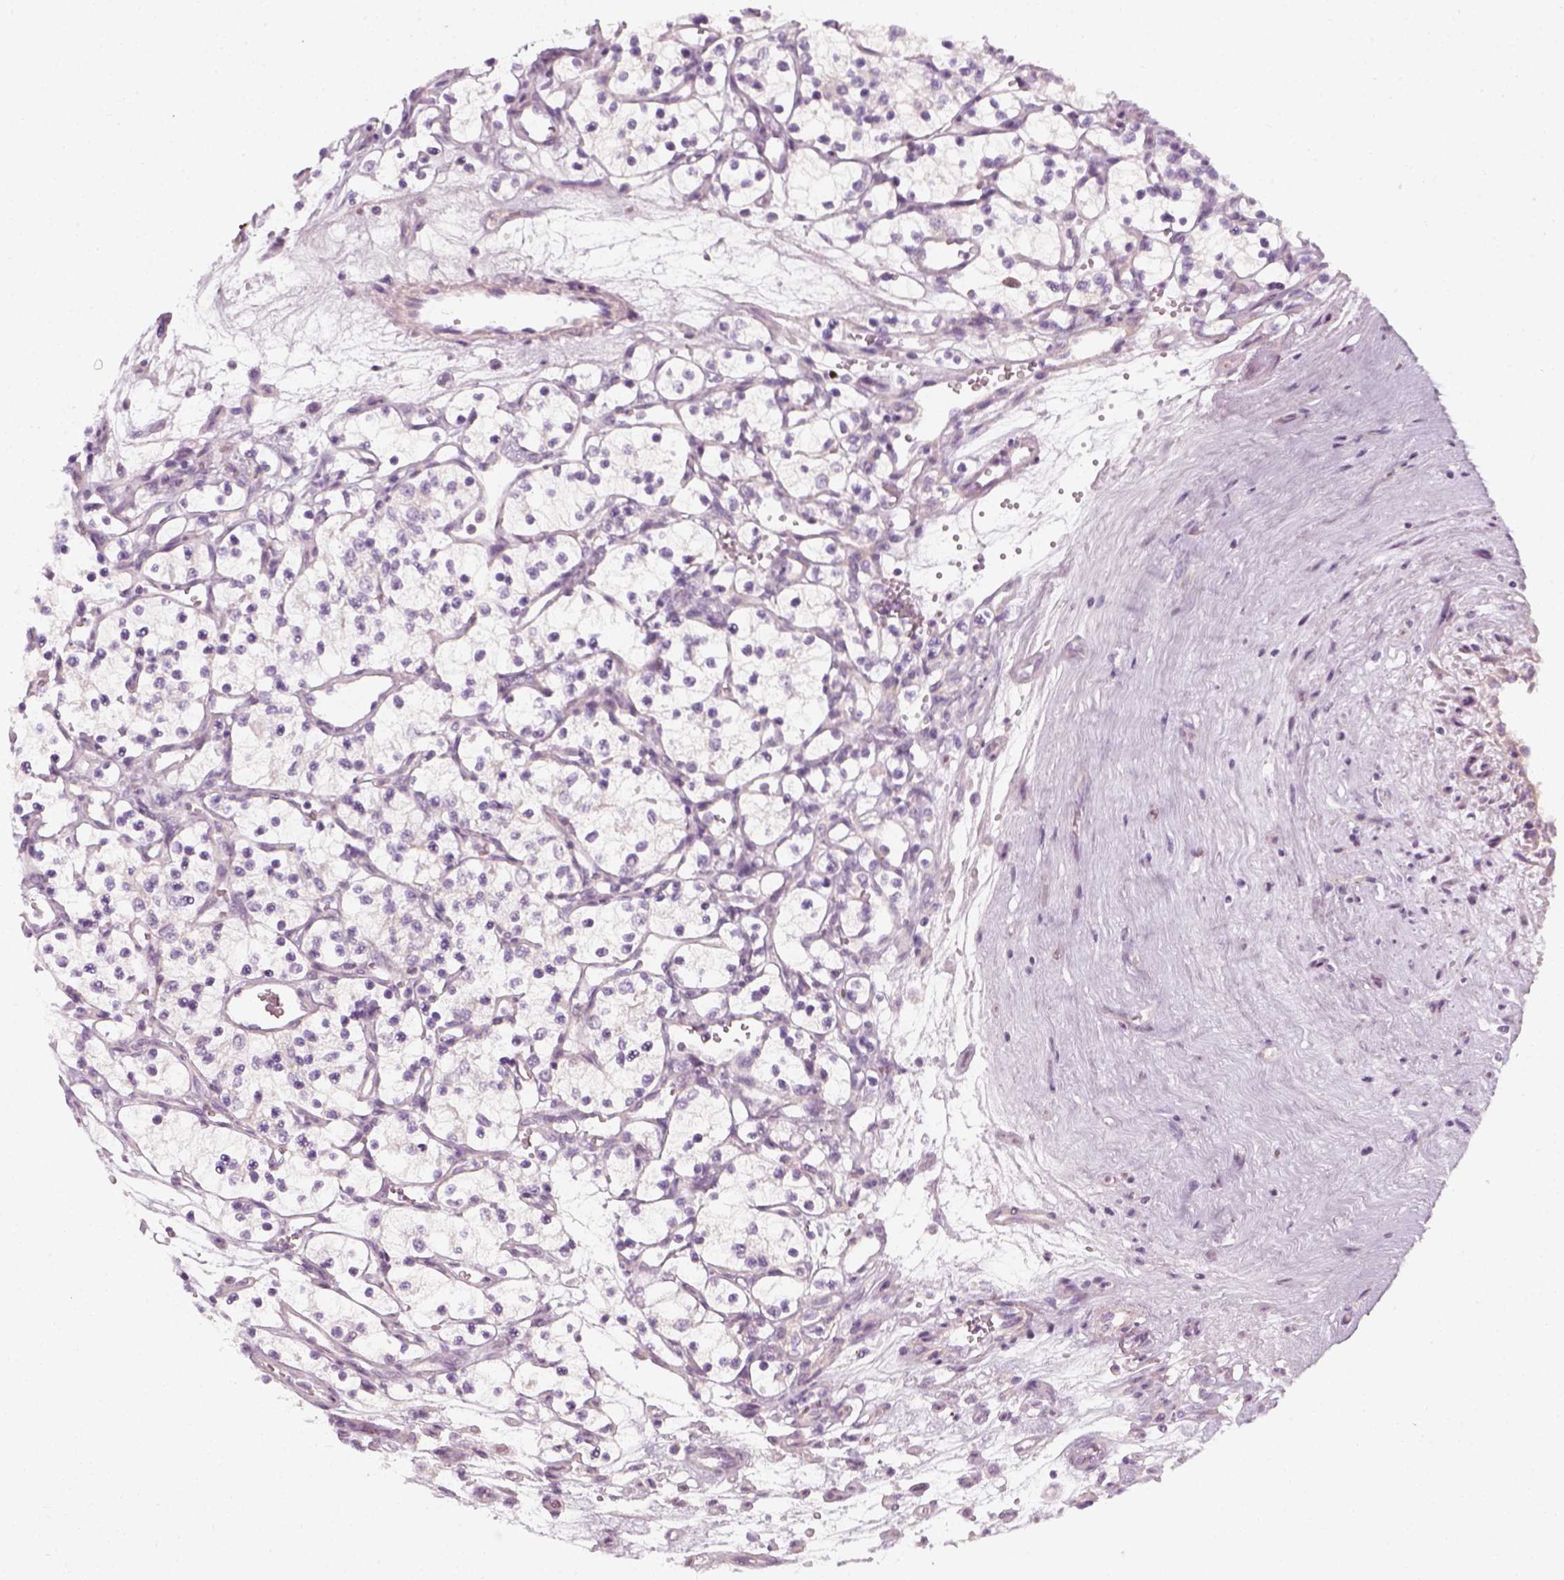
{"staining": {"intensity": "negative", "quantity": "none", "location": "none"}, "tissue": "renal cancer", "cell_type": "Tumor cells", "image_type": "cancer", "snomed": [{"axis": "morphology", "description": "Adenocarcinoma, NOS"}, {"axis": "topography", "description": "Kidney"}], "caption": "Immunohistochemistry (IHC) of renal adenocarcinoma exhibits no positivity in tumor cells.", "gene": "PRAME", "patient": {"sex": "female", "age": 69}}